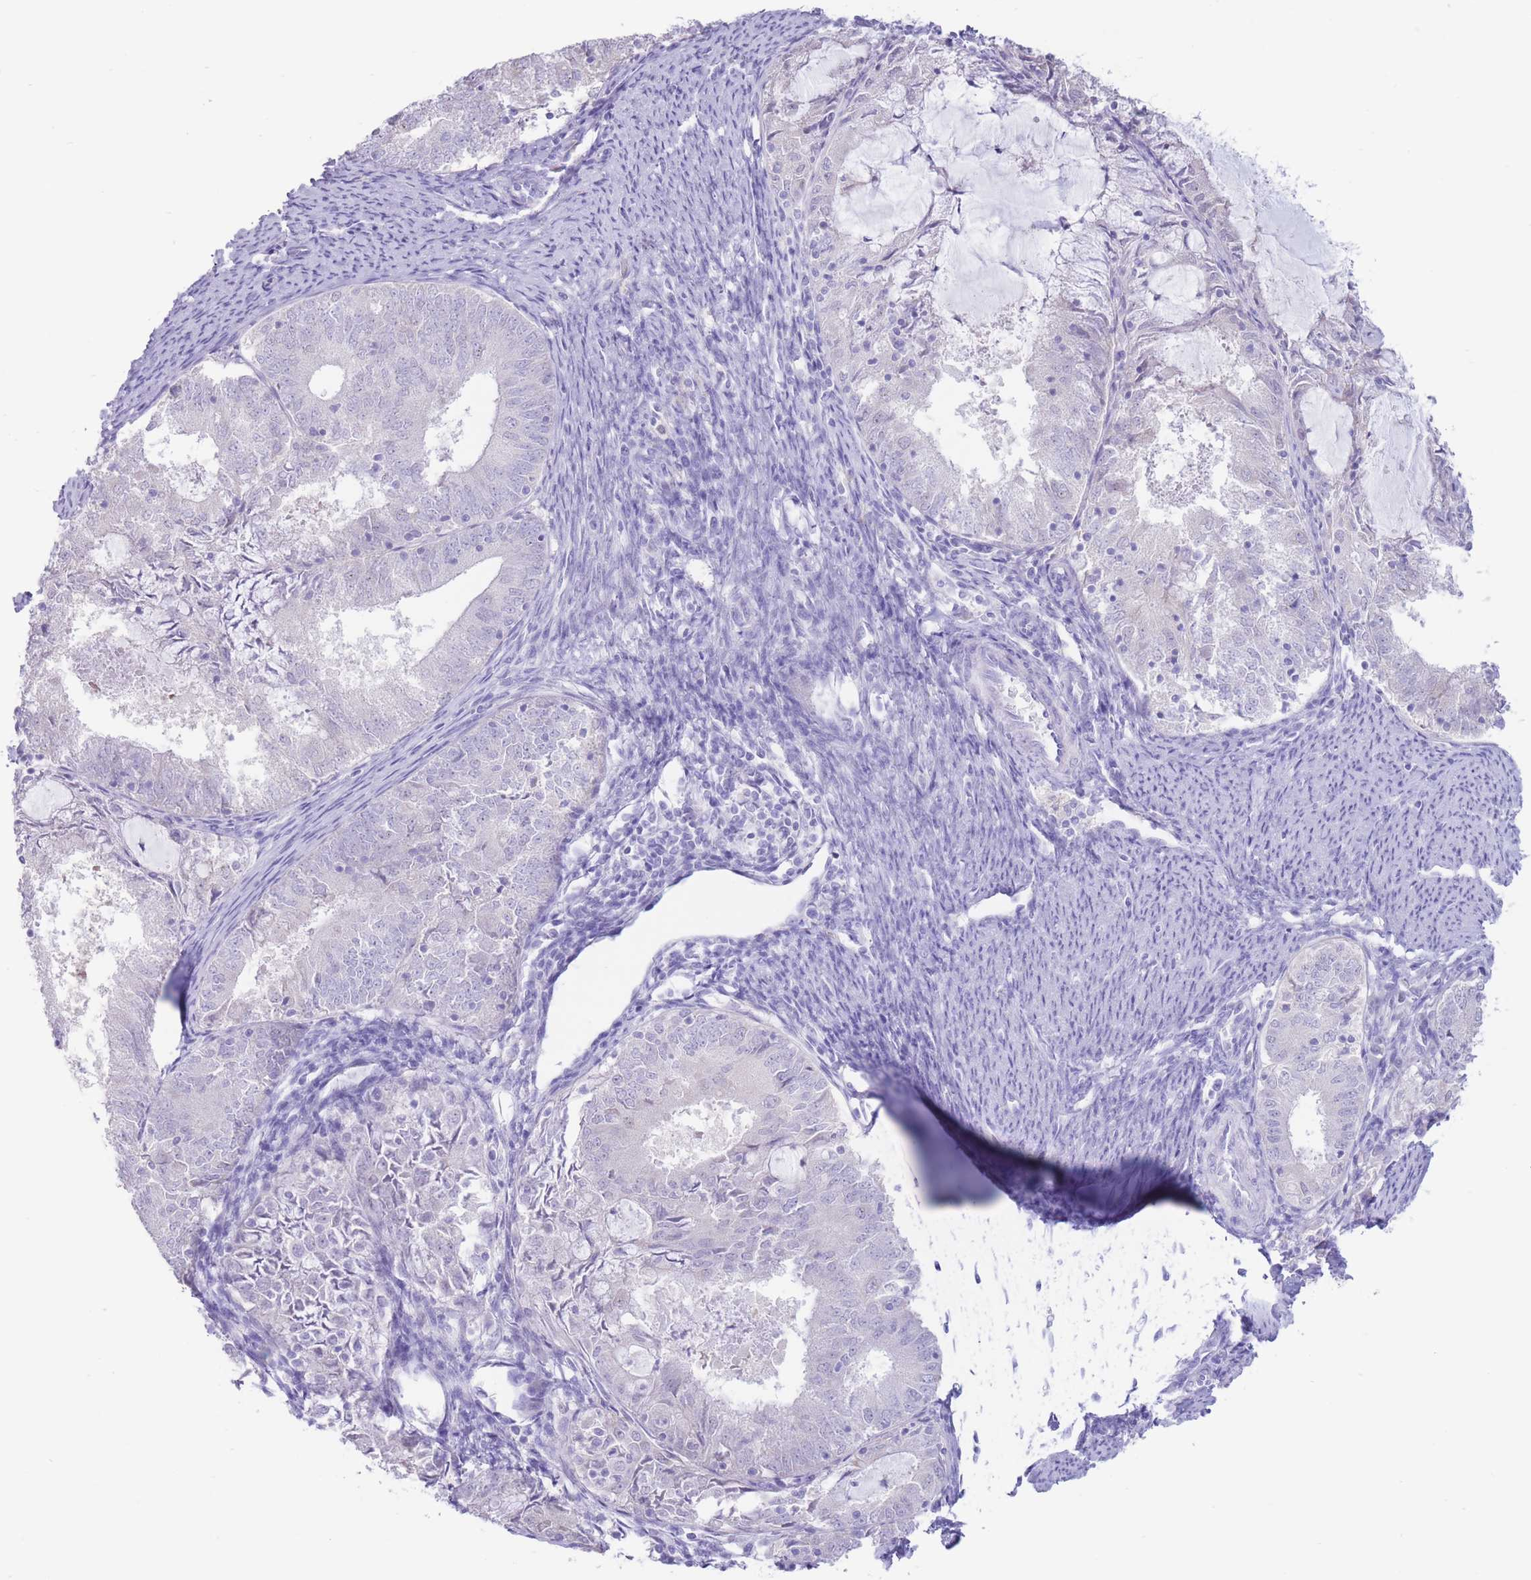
{"staining": {"intensity": "negative", "quantity": "none", "location": "none"}, "tissue": "endometrial cancer", "cell_type": "Tumor cells", "image_type": "cancer", "snomed": [{"axis": "morphology", "description": "Adenocarcinoma, NOS"}, {"axis": "topography", "description": "Endometrium"}], "caption": "Histopathology image shows no protein positivity in tumor cells of endometrial cancer tissue.", "gene": "FAH", "patient": {"sex": "female", "age": 57}}